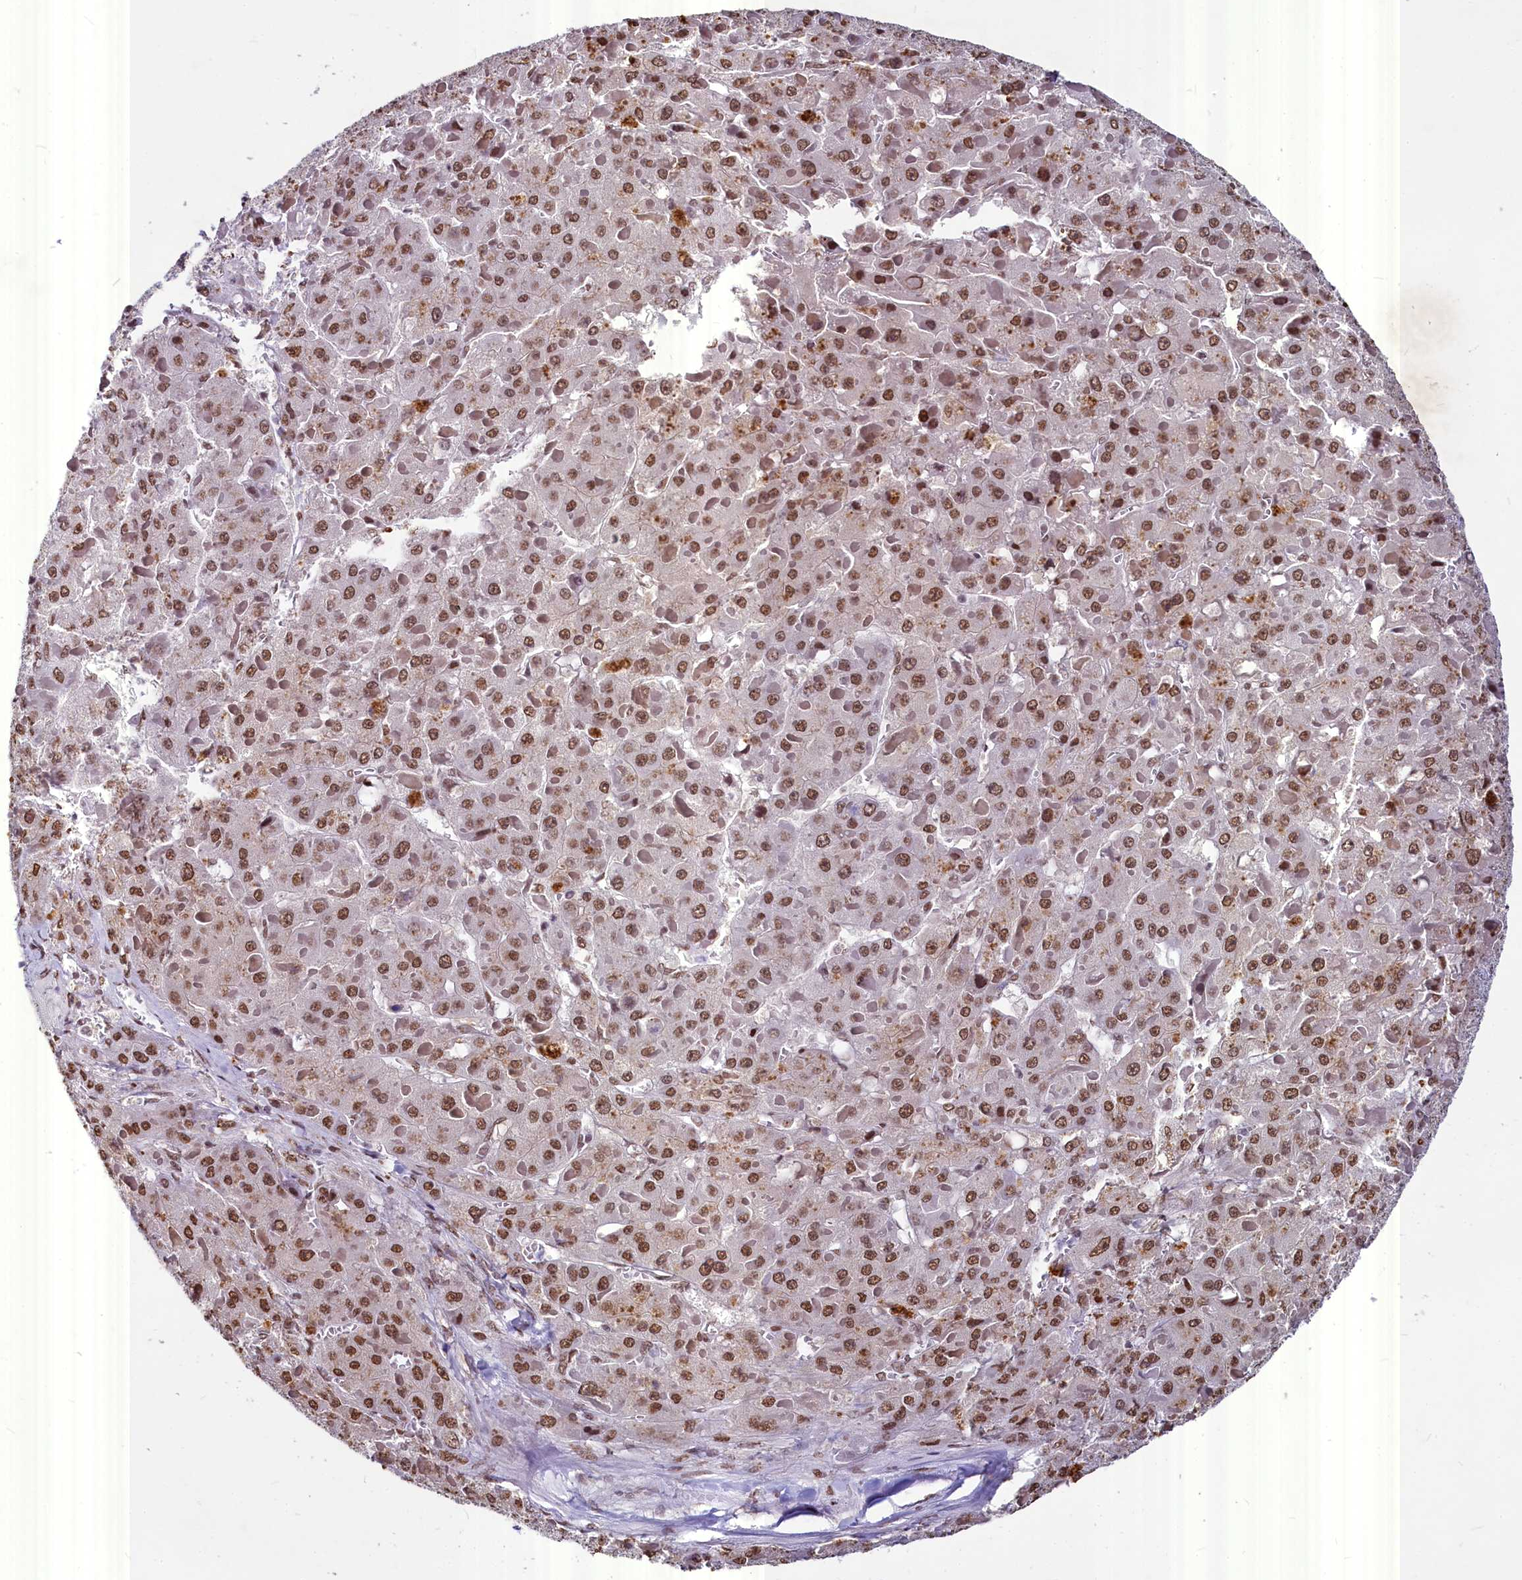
{"staining": {"intensity": "moderate", "quantity": ">75%", "location": "nuclear"}, "tissue": "liver cancer", "cell_type": "Tumor cells", "image_type": "cancer", "snomed": [{"axis": "morphology", "description": "Carcinoma, Hepatocellular, NOS"}, {"axis": "topography", "description": "Liver"}], "caption": "This histopathology image displays hepatocellular carcinoma (liver) stained with immunohistochemistry (IHC) to label a protein in brown. The nuclear of tumor cells show moderate positivity for the protein. Nuclei are counter-stained blue.", "gene": "PARPBP", "patient": {"sex": "female", "age": 73}}